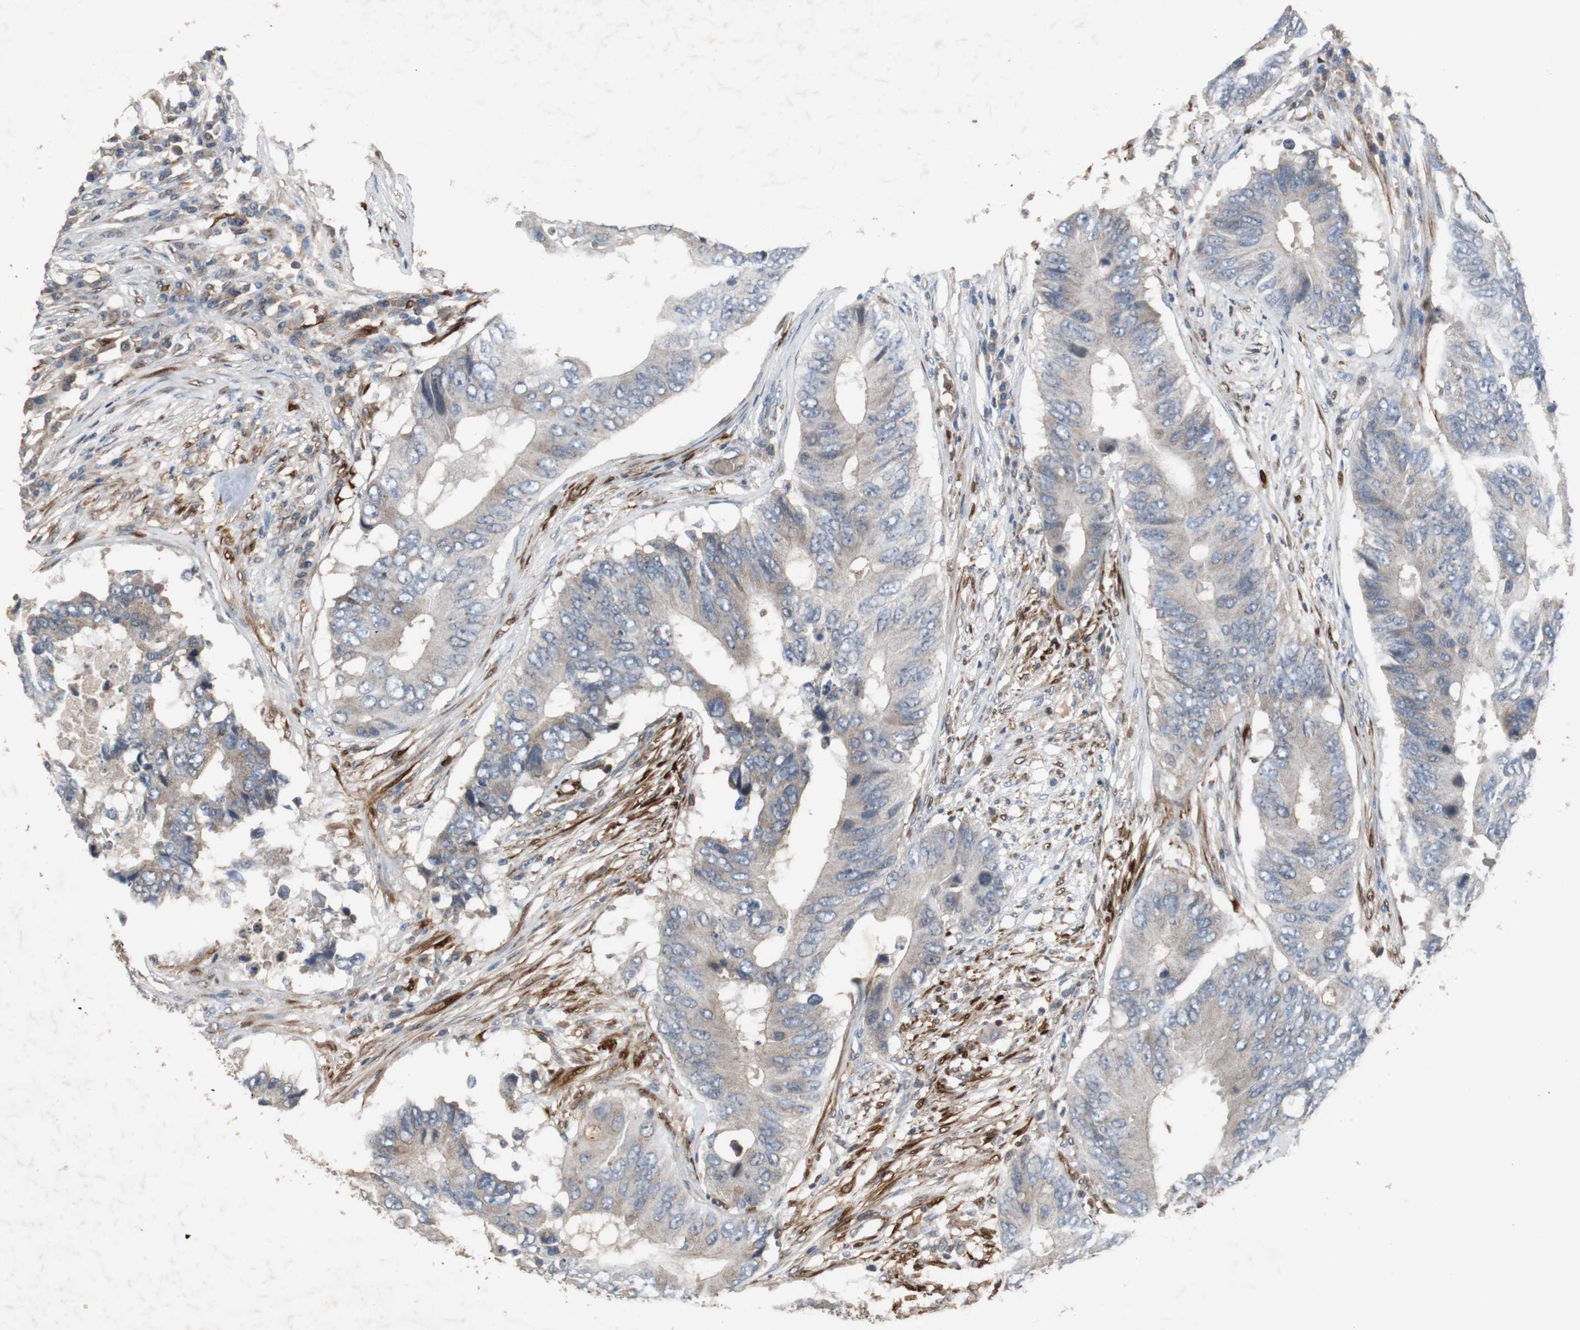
{"staining": {"intensity": "weak", "quantity": "25%-75%", "location": "cytoplasmic/membranous"}, "tissue": "colorectal cancer", "cell_type": "Tumor cells", "image_type": "cancer", "snomed": [{"axis": "morphology", "description": "Adenocarcinoma, NOS"}, {"axis": "topography", "description": "Colon"}], "caption": "Immunohistochemistry of human colorectal adenocarcinoma shows low levels of weak cytoplasmic/membranous staining in about 25%-75% of tumor cells.", "gene": "CALB2", "patient": {"sex": "male", "age": 71}}